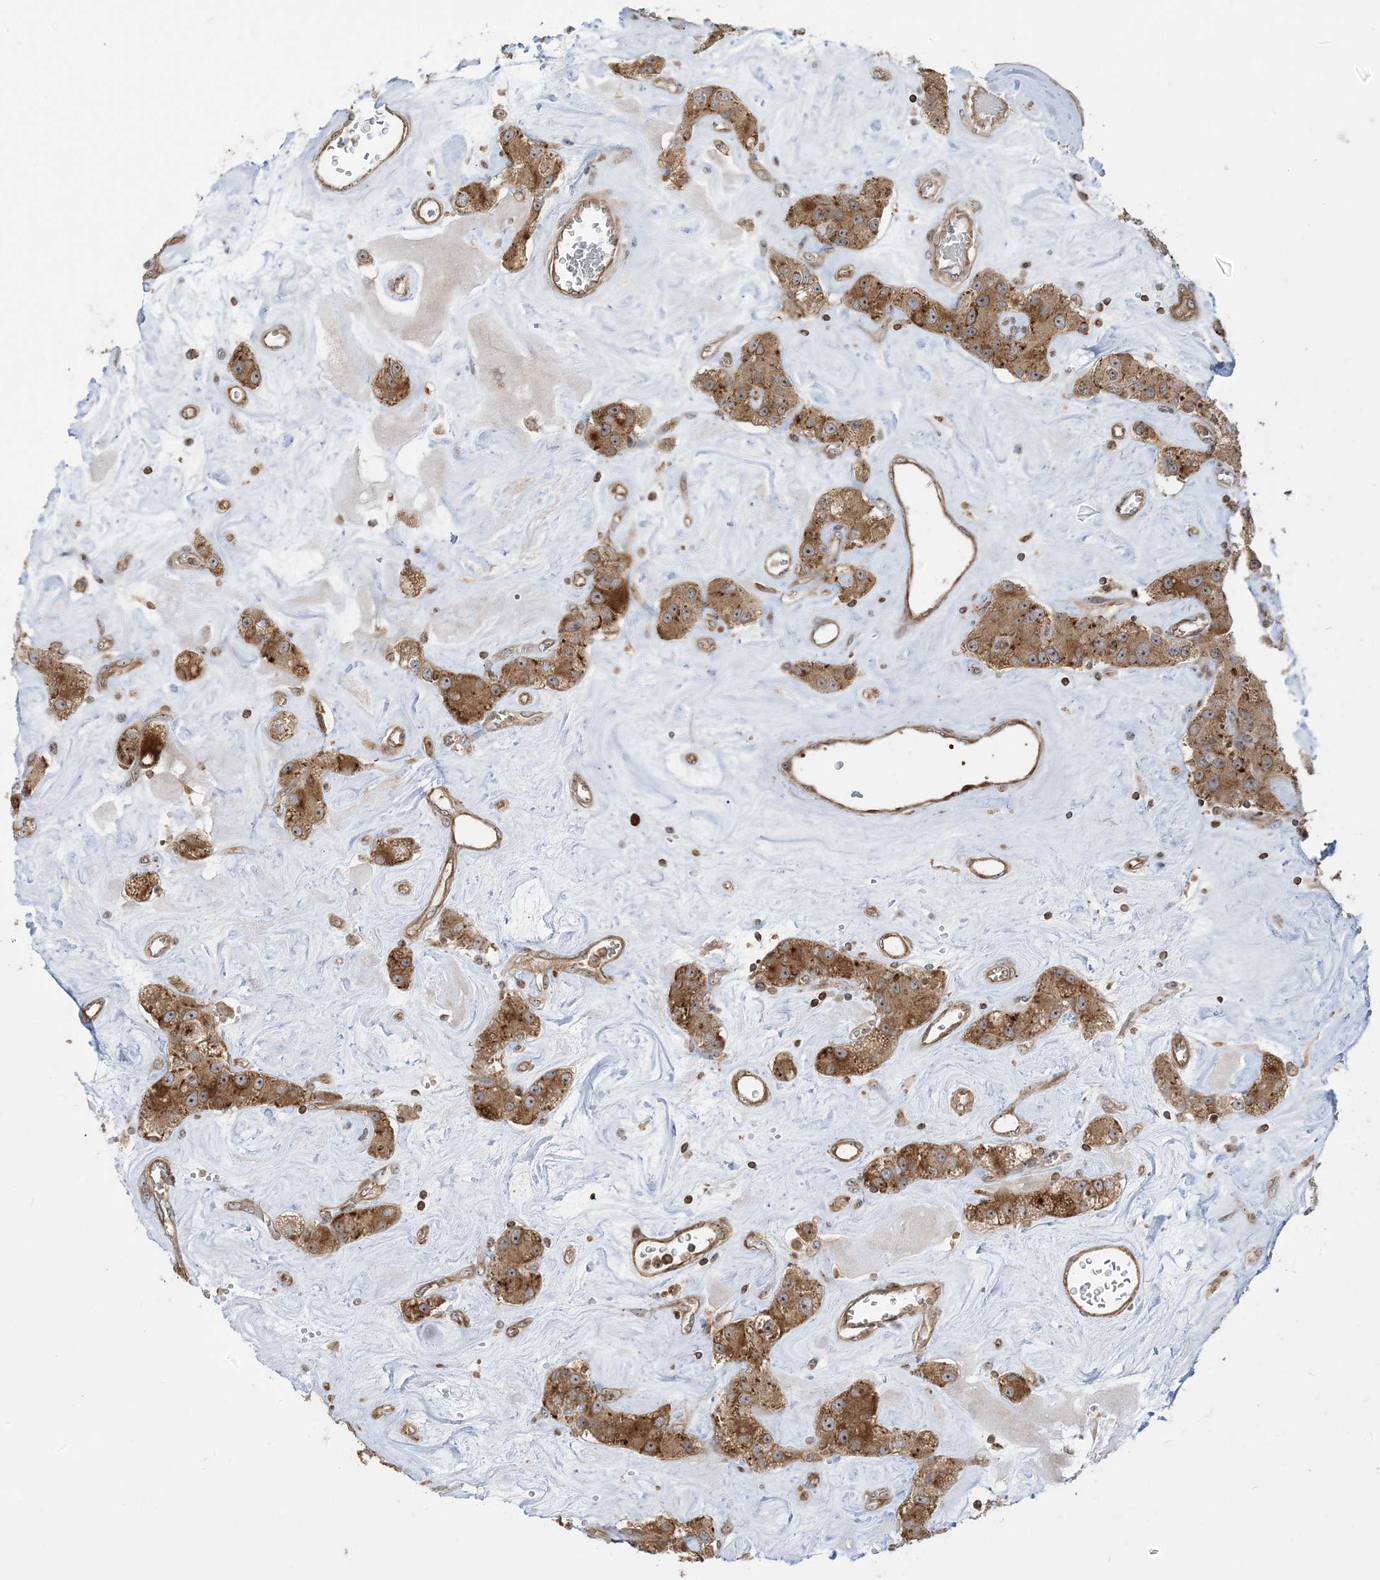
{"staining": {"intensity": "strong", "quantity": ">75%", "location": "cytoplasmic/membranous,nuclear"}, "tissue": "carcinoid", "cell_type": "Tumor cells", "image_type": "cancer", "snomed": [{"axis": "morphology", "description": "Carcinoid, malignant, NOS"}, {"axis": "topography", "description": "Pancreas"}], "caption": "Protein expression analysis of malignant carcinoid demonstrates strong cytoplasmic/membranous and nuclear expression in about >75% of tumor cells.", "gene": "SRP72", "patient": {"sex": "male", "age": 41}}